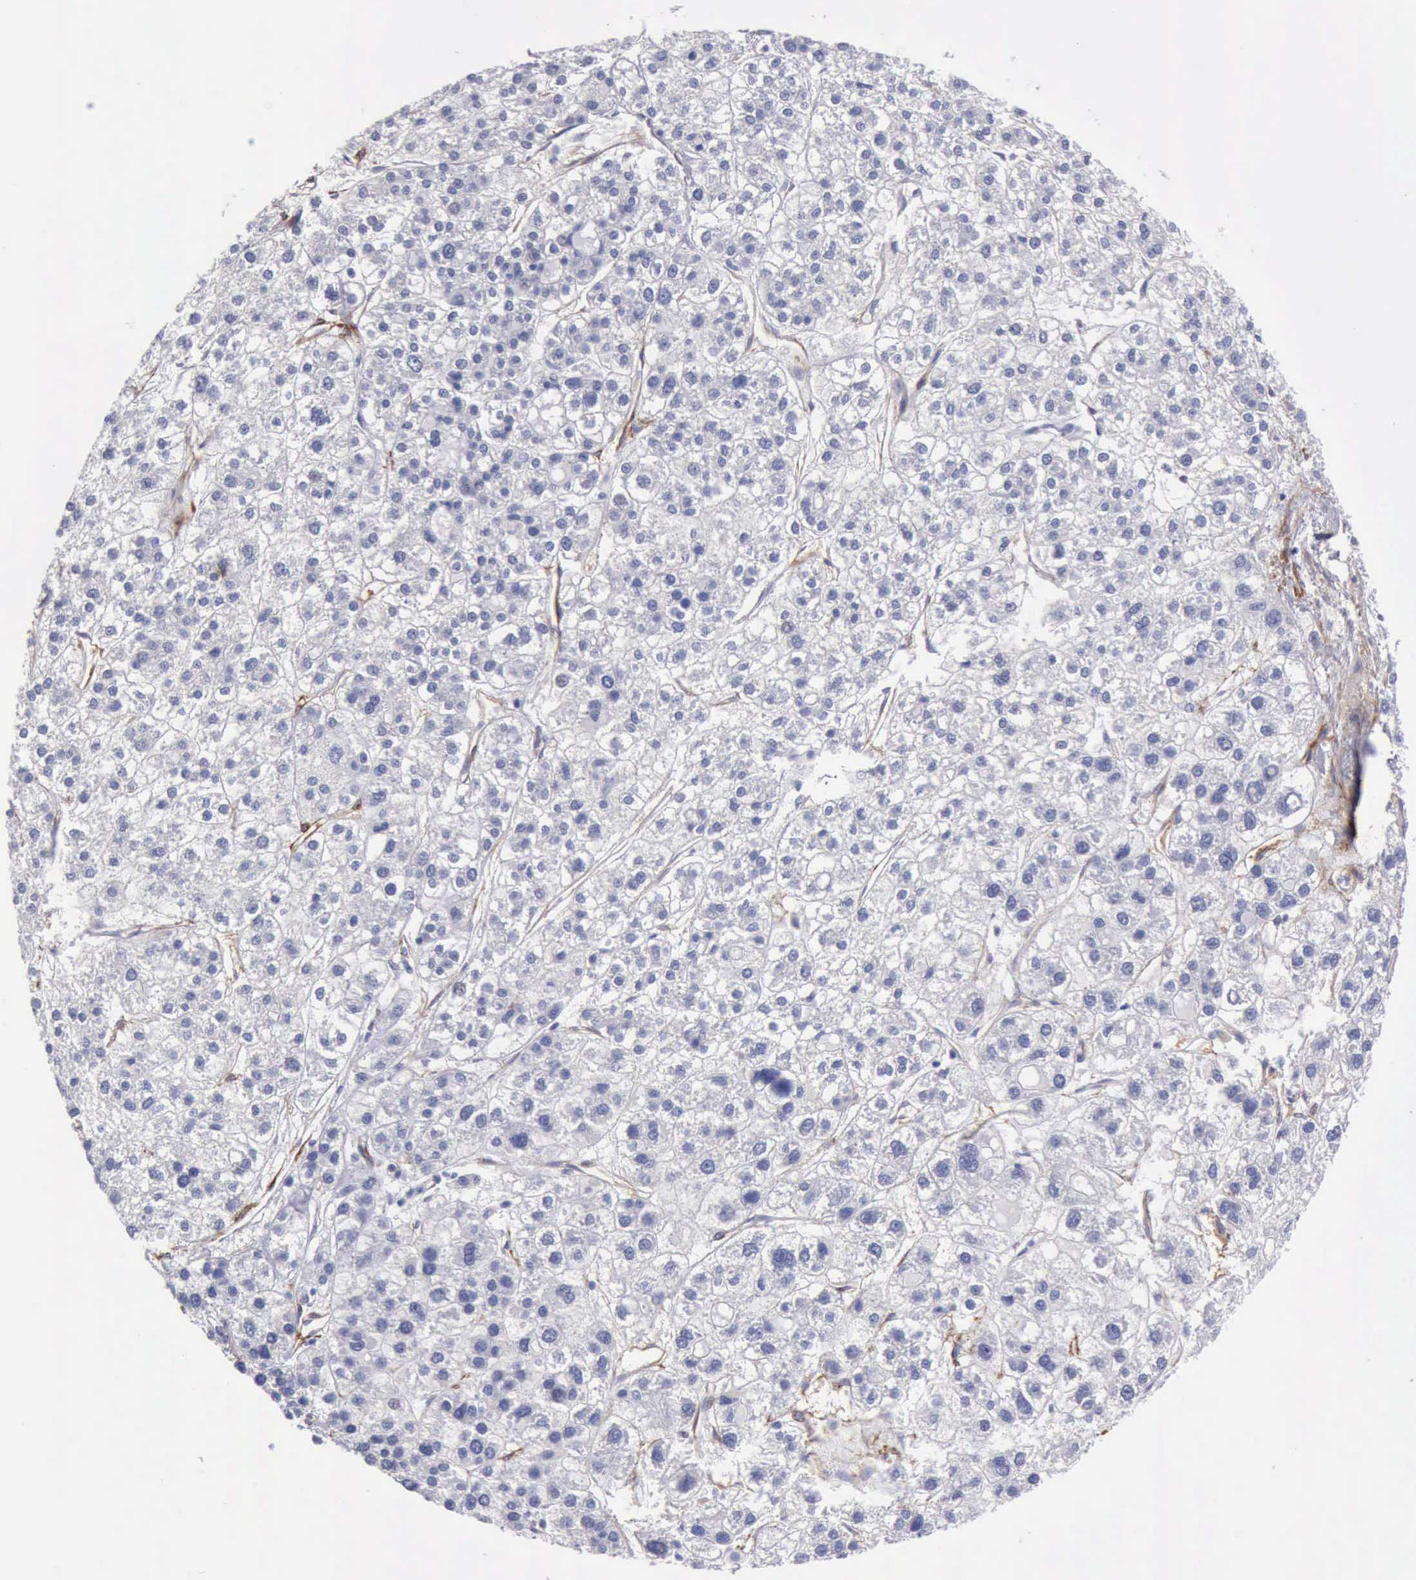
{"staining": {"intensity": "negative", "quantity": "none", "location": "none"}, "tissue": "liver cancer", "cell_type": "Tumor cells", "image_type": "cancer", "snomed": [{"axis": "morphology", "description": "Carcinoma, Hepatocellular, NOS"}, {"axis": "topography", "description": "Liver"}], "caption": "IHC photomicrograph of hepatocellular carcinoma (liver) stained for a protein (brown), which reveals no positivity in tumor cells. The staining was performed using DAB to visualize the protein expression in brown, while the nuclei were stained in blue with hematoxylin (Magnification: 20x).", "gene": "AOC3", "patient": {"sex": "female", "age": 85}}